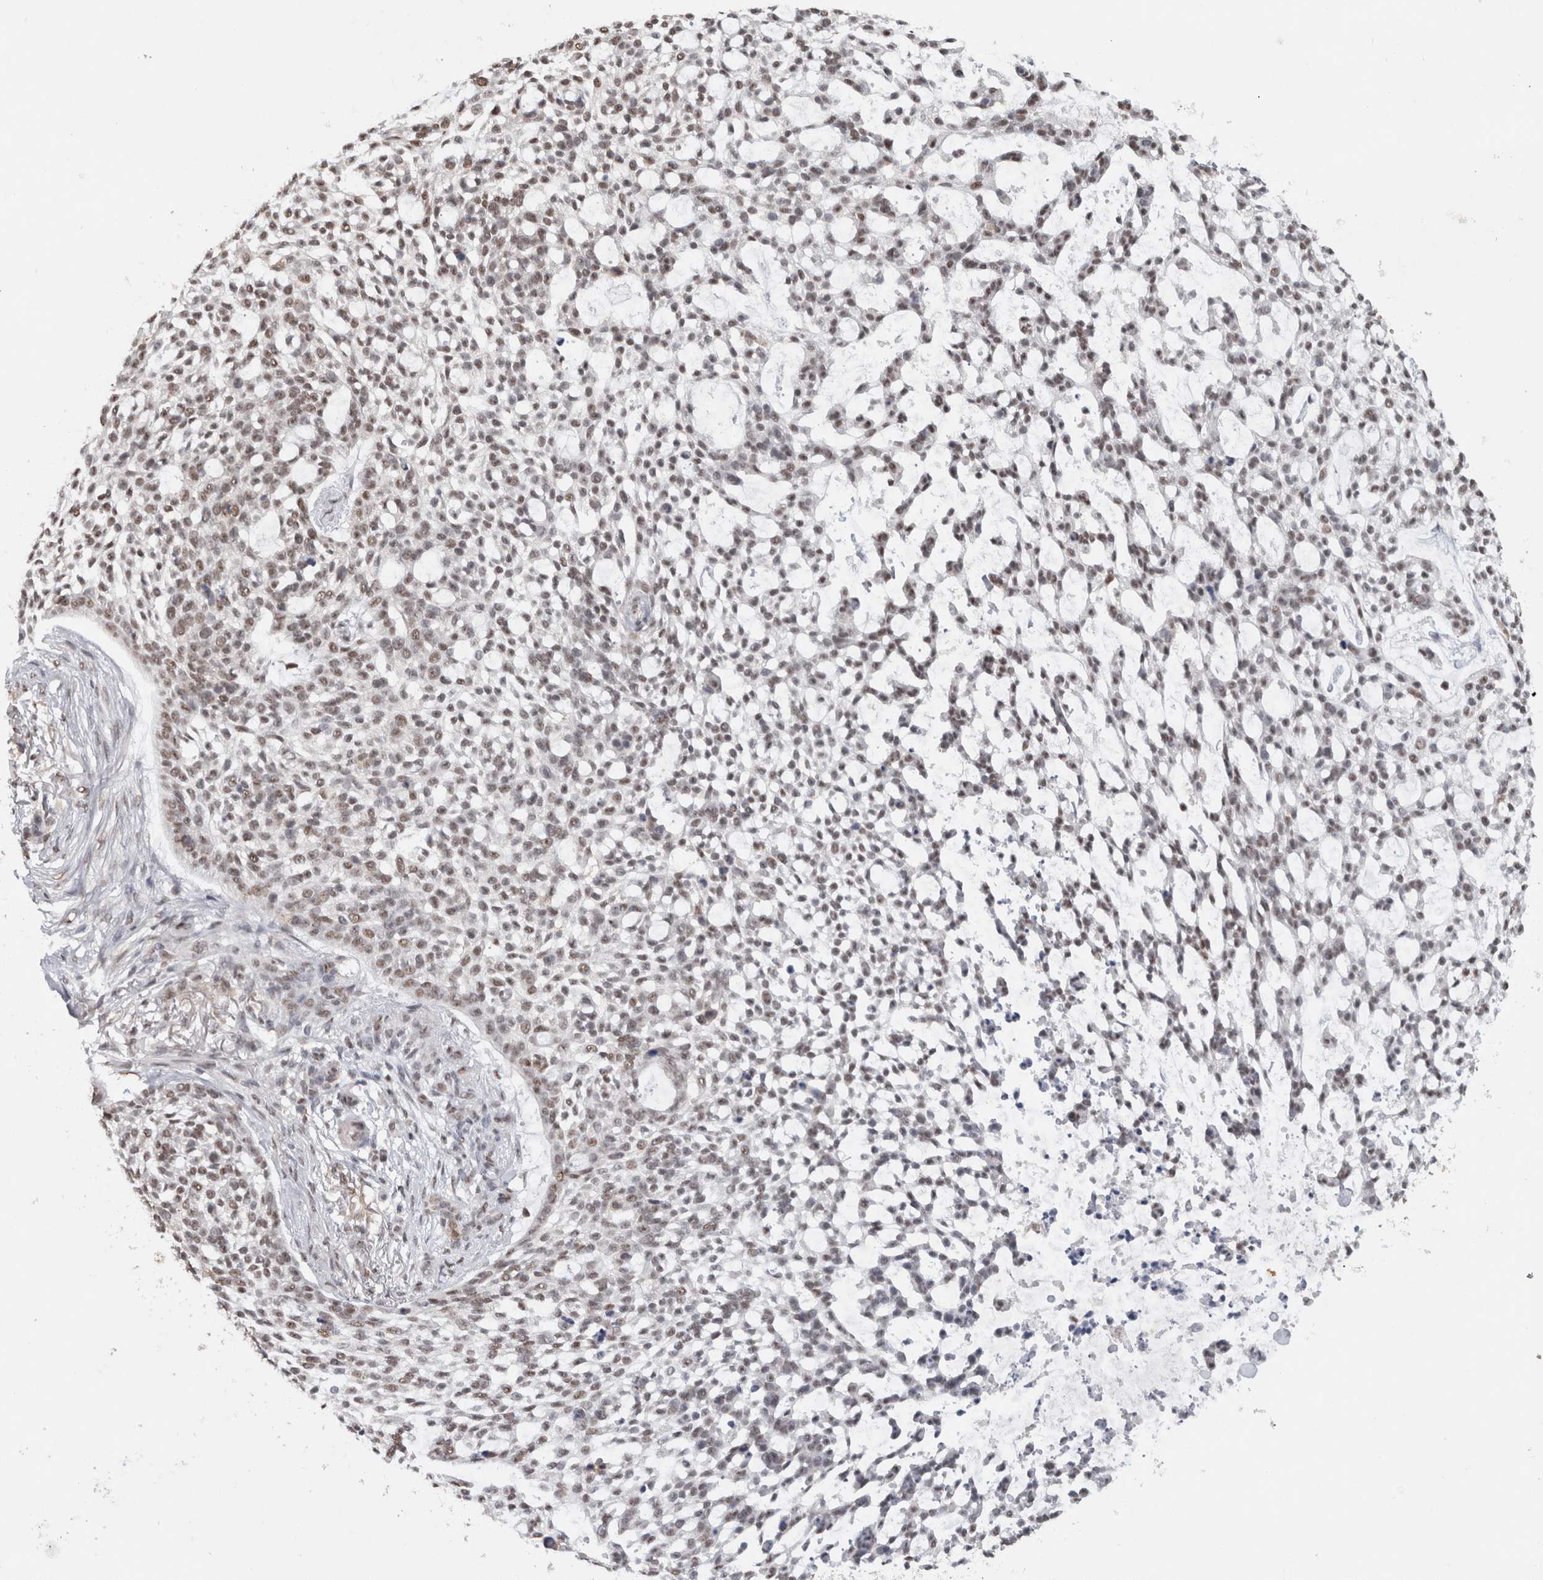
{"staining": {"intensity": "weak", "quantity": "25%-75%", "location": "nuclear"}, "tissue": "skin cancer", "cell_type": "Tumor cells", "image_type": "cancer", "snomed": [{"axis": "morphology", "description": "Basal cell carcinoma"}, {"axis": "topography", "description": "Skin"}], "caption": "Human skin basal cell carcinoma stained for a protein (brown) reveals weak nuclear positive expression in approximately 25%-75% of tumor cells.", "gene": "RPS6KA2", "patient": {"sex": "female", "age": 64}}